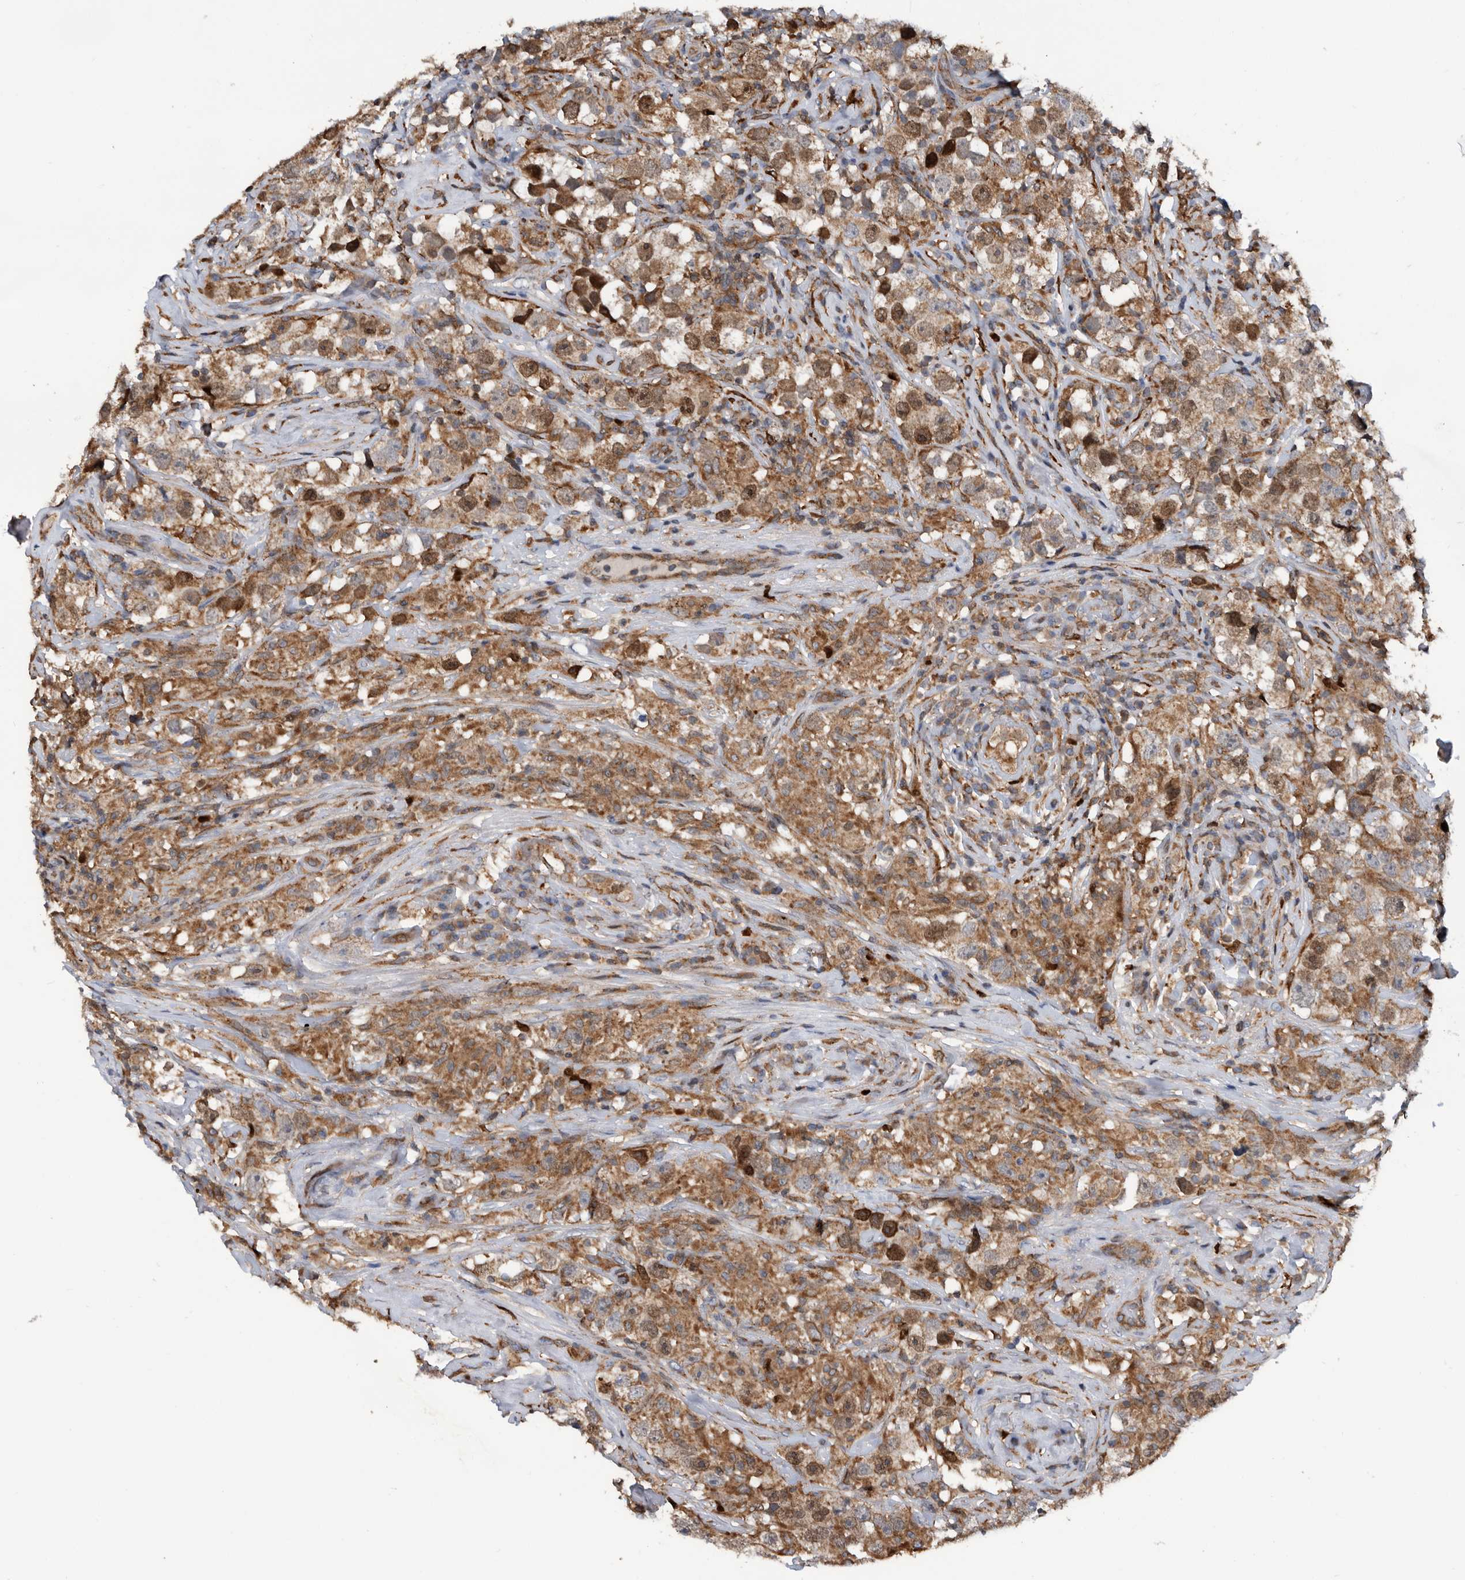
{"staining": {"intensity": "moderate", "quantity": ">75%", "location": "cytoplasmic/membranous,nuclear"}, "tissue": "testis cancer", "cell_type": "Tumor cells", "image_type": "cancer", "snomed": [{"axis": "morphology", "description": "Seminoma, NOS"}, {"axis": "topography", "description": "Testis"}], "caption": "The micrograph exhibits staining of testis cancer (seminoma), revealing moderate cytoplasmic/membranous and nuclear protein staining (brown color) within tumor cells.", "gene": "ATAD2", "patient": {"sex": "male", "age": 49}}